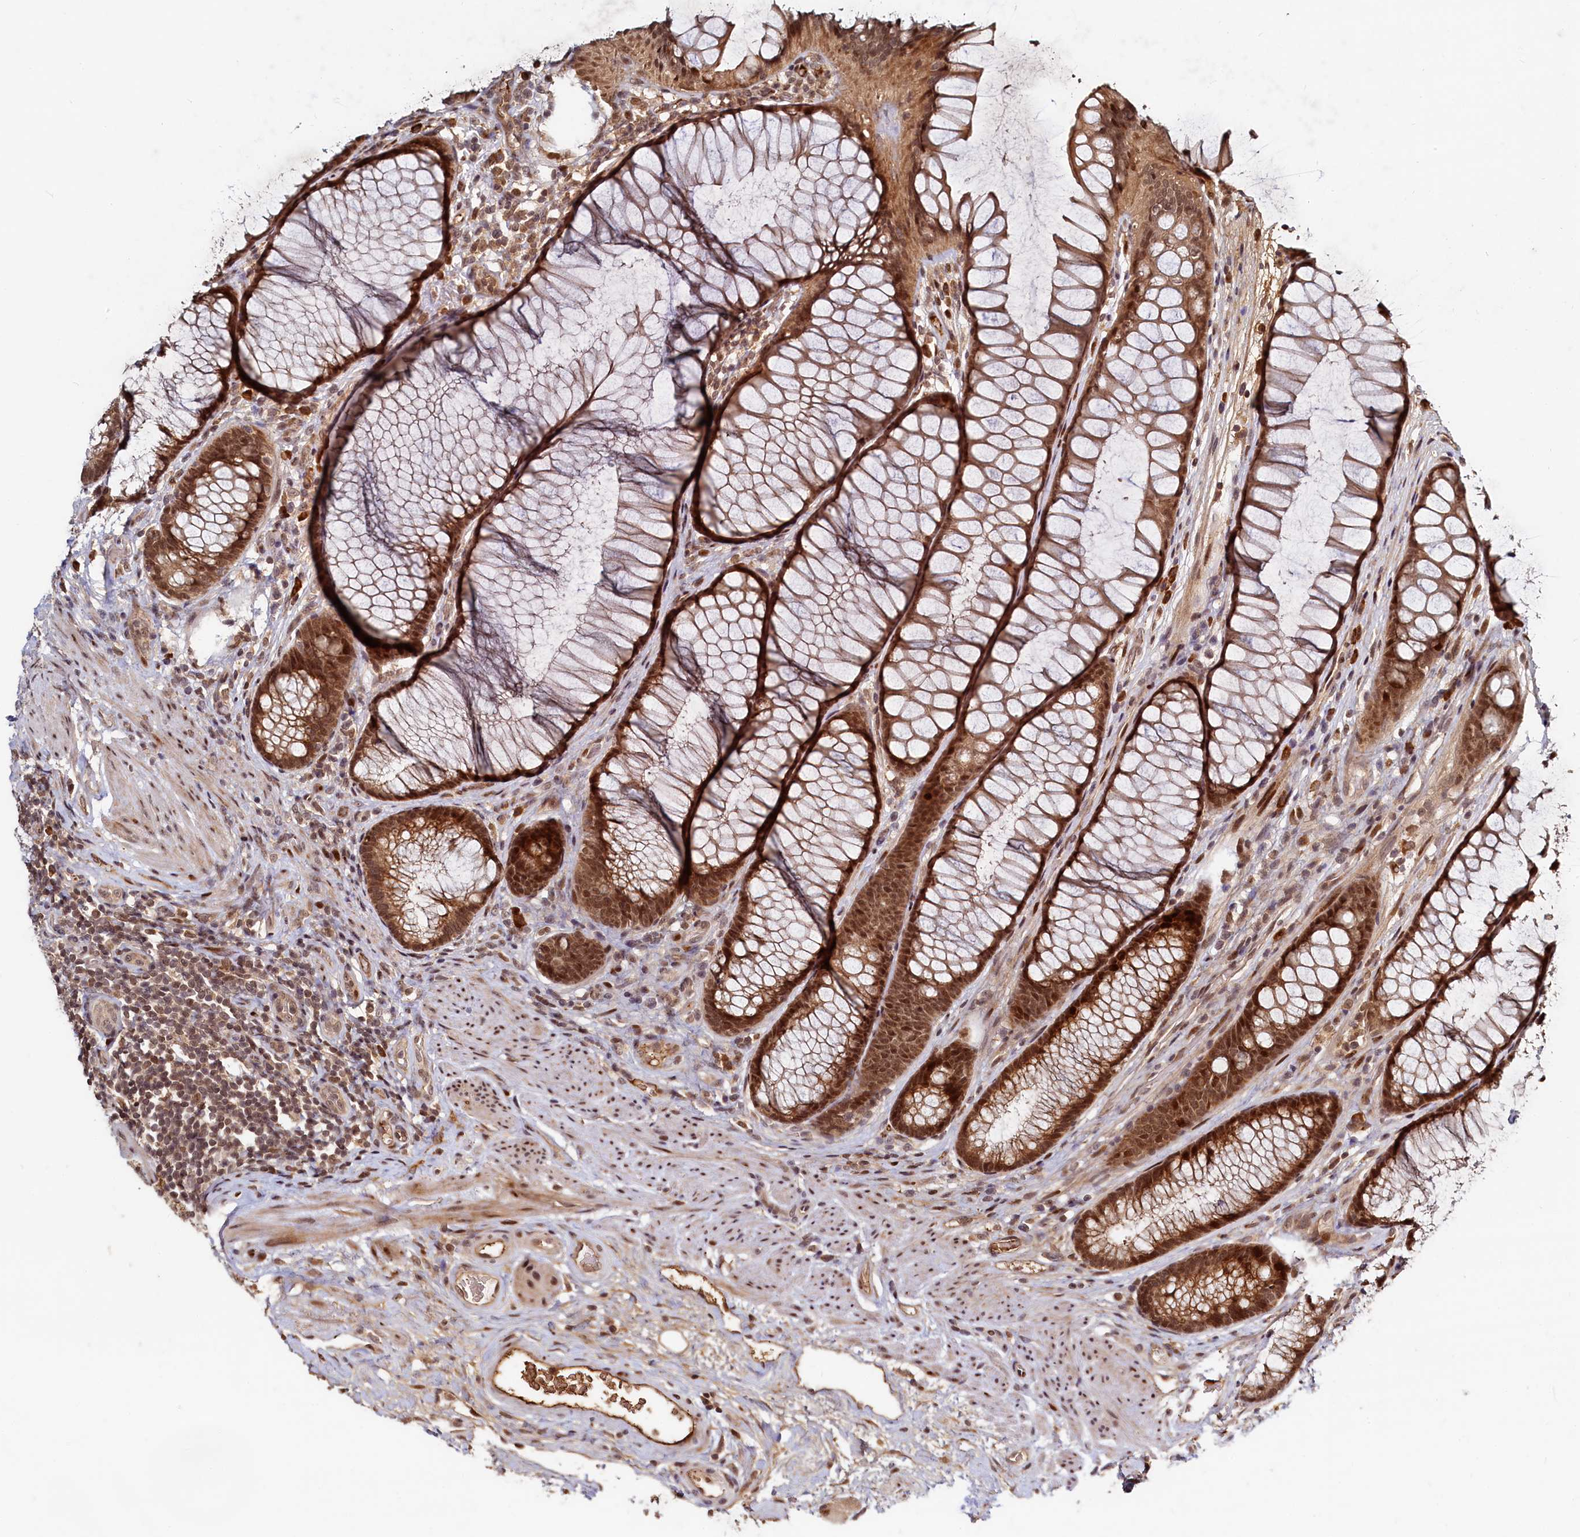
{"staining": {"intensity": "moderate", "quantity": ">75%", "location": "cytoplasmic/membranous,nuclear"}, "tissue": "colon", "cell_type": "Endothelial cells", "image_type": "normal", "snomed": [{"axis": "morphology", "description": "Normal tissue, NOS"}, {"axis": "topography", "description": "Colon"}], "caption": "A histopathology image of colon stained for a protein reveals moderate cytoplasmic/membranous,nuclear brown staining in endothelial cells.", "gene": "TRAPPC4", "patient": {"sex": "female", "age": 82}}